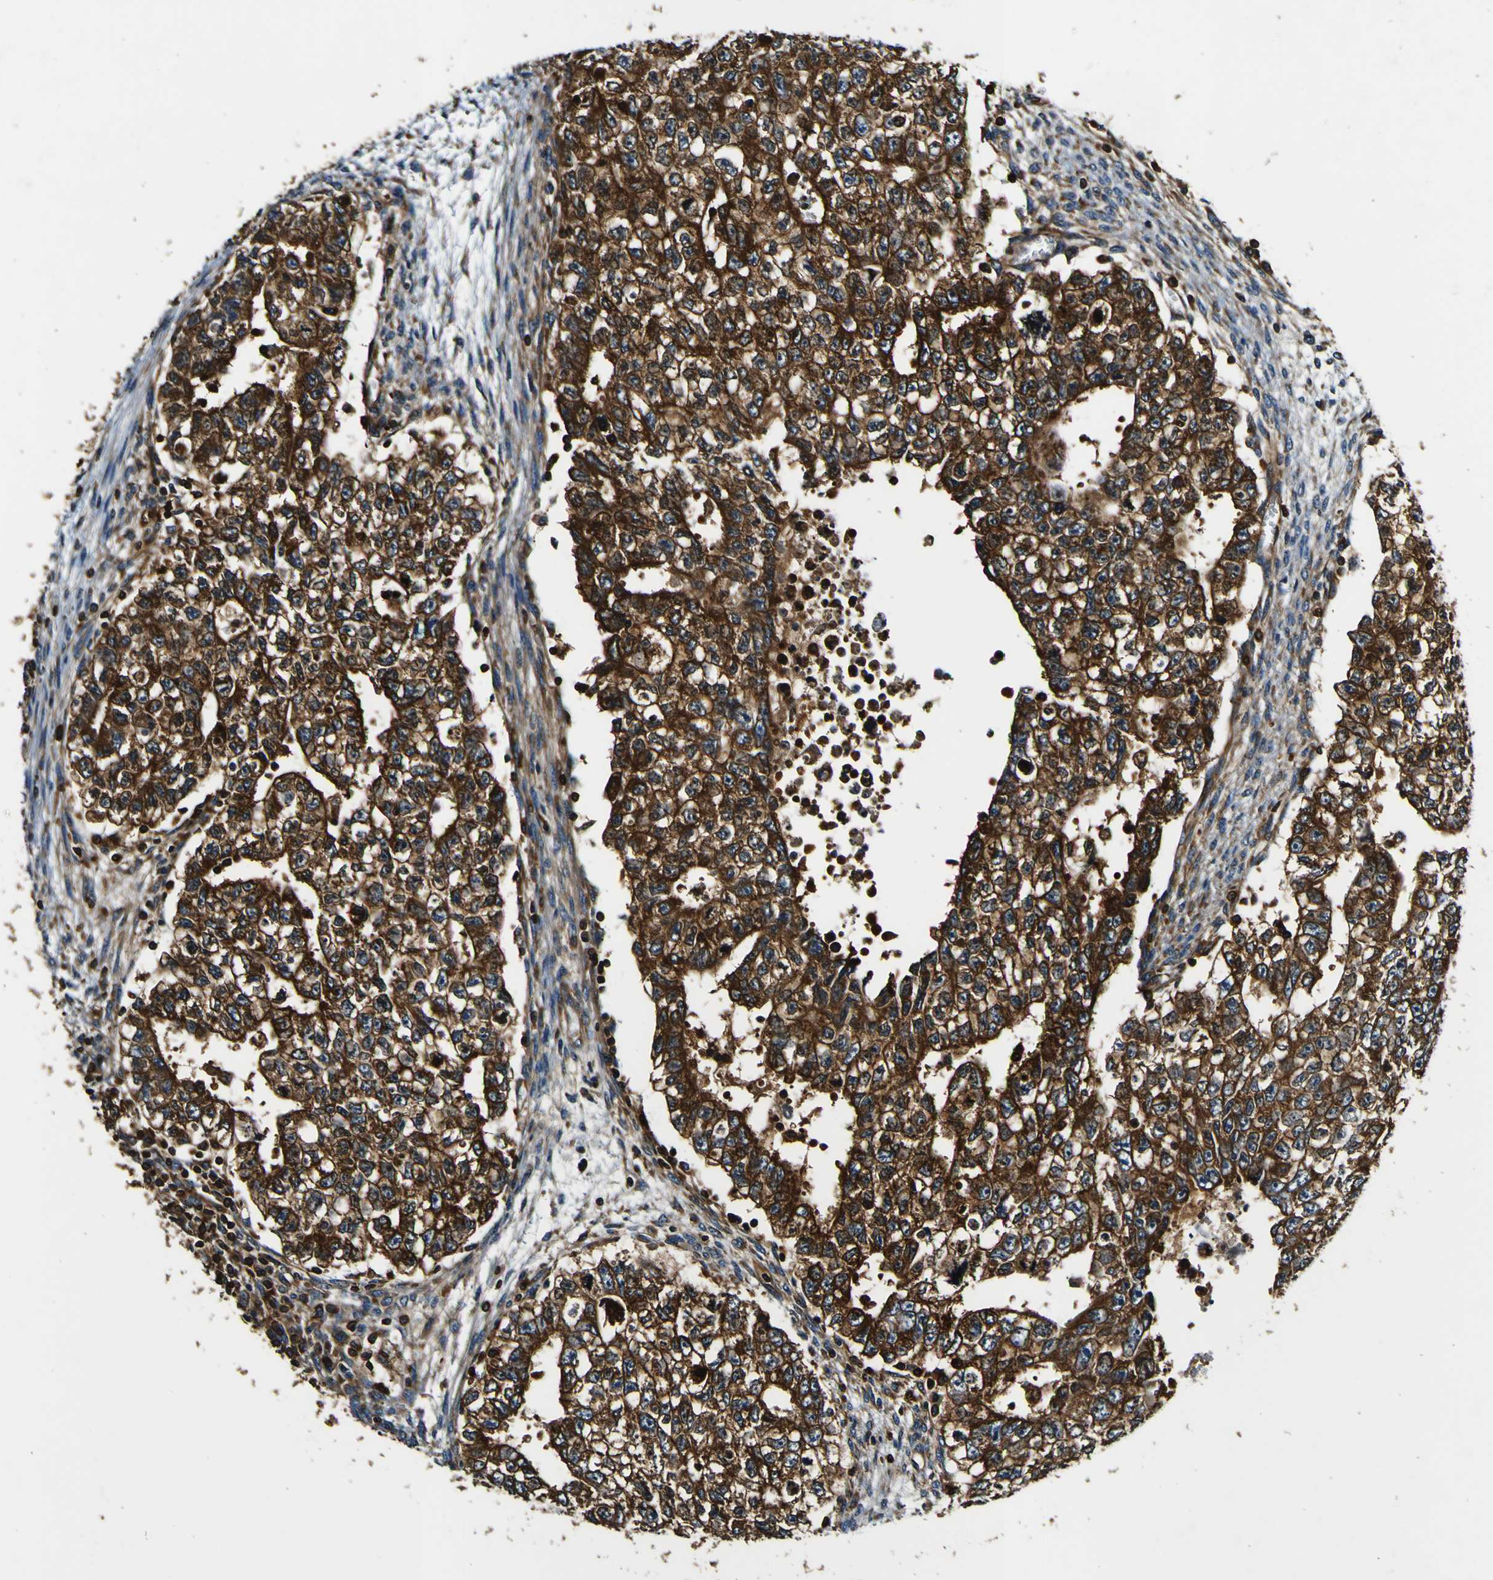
{"staining": {"intensity": "strong", "quantity": ">75%", "location": "cytoplasmic/membranous"}, "tissue": "testis cancer", "cell_type": "Tumor cells", "image_type": "cancer", "snomed": [{"axis": "morphology", "description": "Seminoma, NOS"}, {"axis": "morphology", "description": "Carcinoma, Embryonal, NOS"}, {"axis": "topography", "description": "Testis"}], "caption": "Protein expression analysis of testis cancer (embryonal carcinoma) displays strong cytoplasmic/membranous positivity in about >75% of tumor cells.", "gene": "RHOT2", "patient": {"sex": "male", "age": 38}}